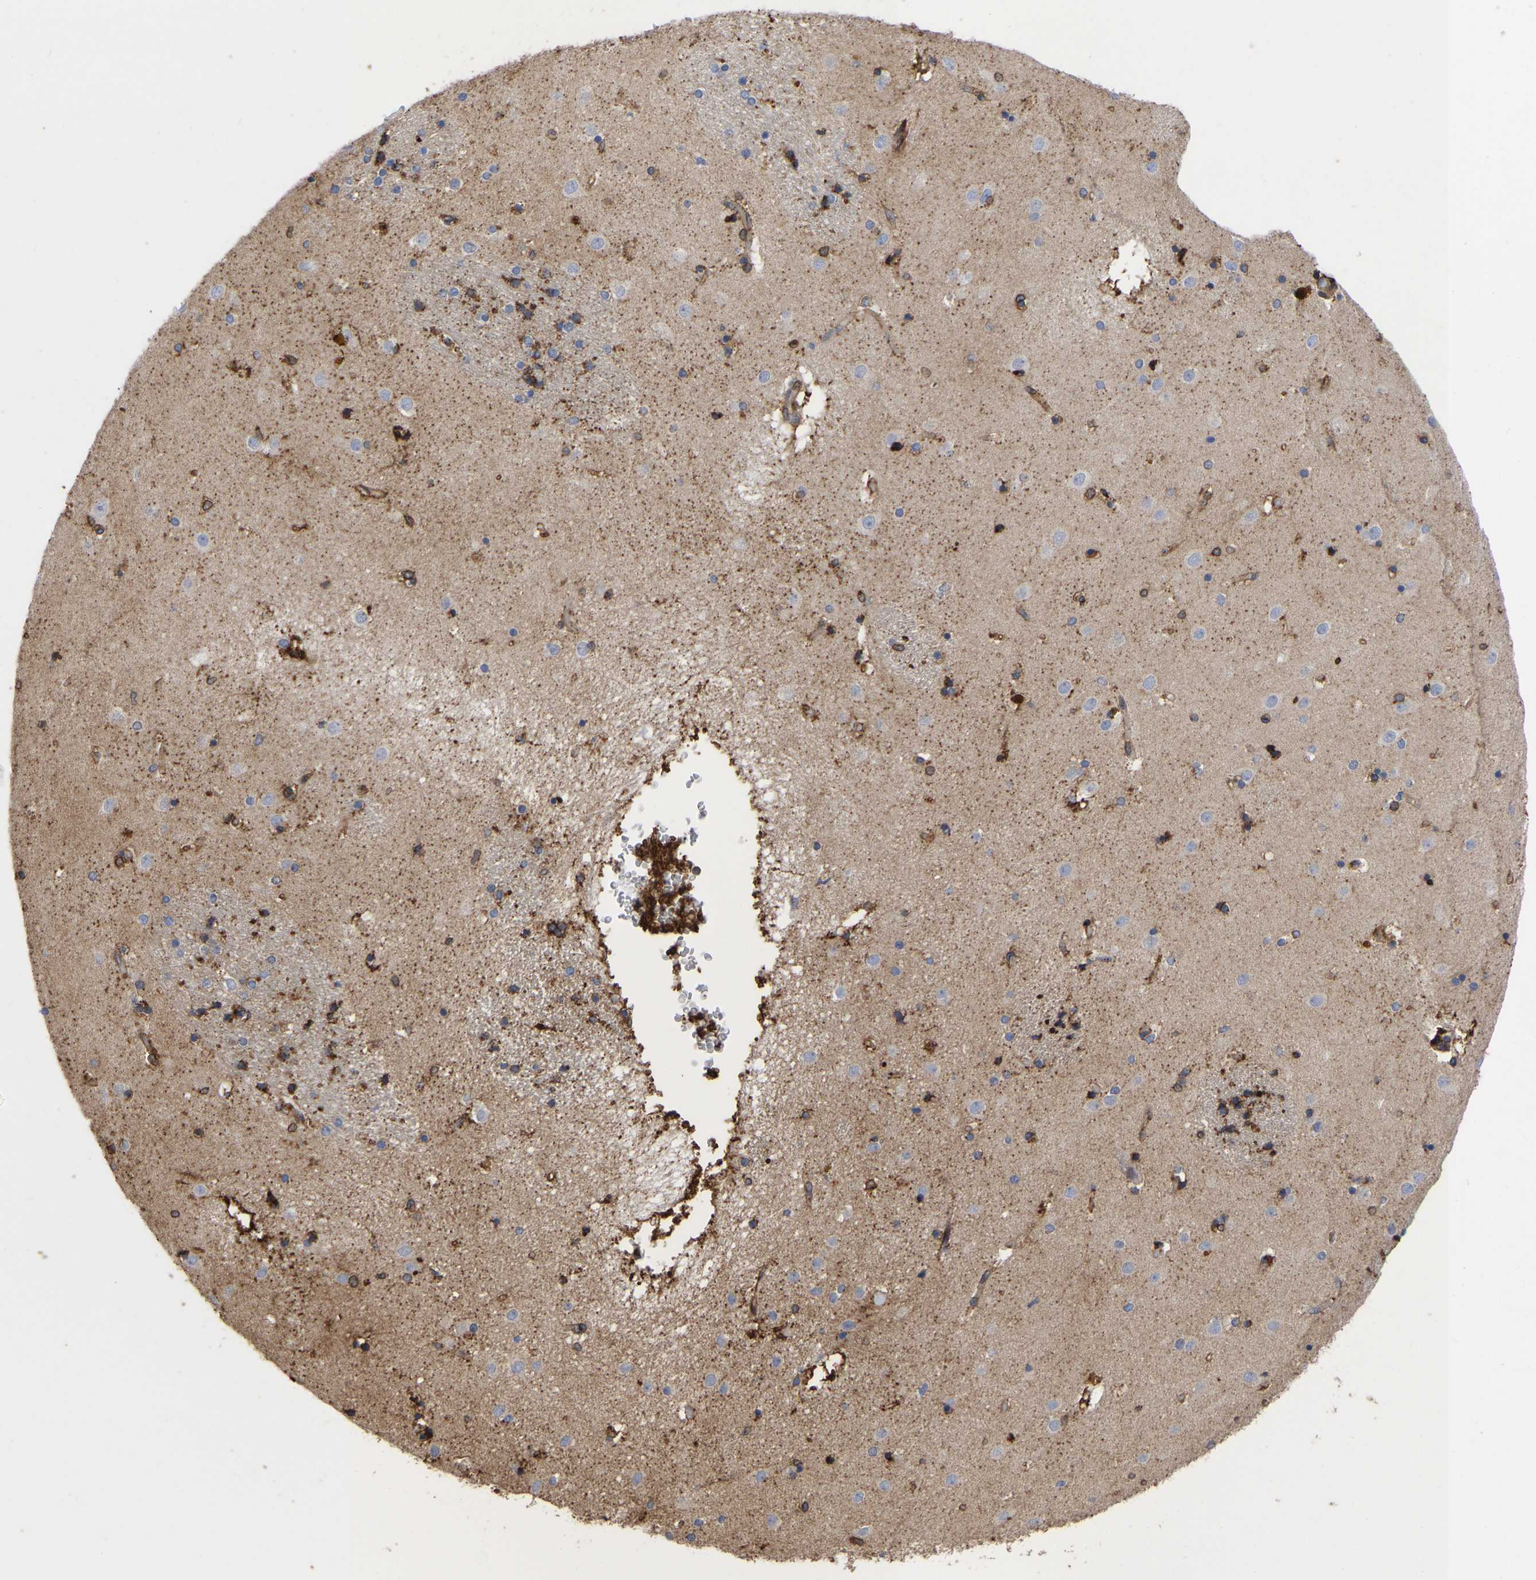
{"staining": {"intensity": "weak", "quantity": "25%-75%", "location": "cytoplasmic/membranous"}, "tissue": "caudate", "cell_type": "Glial cells", "image_type": "normal", "snomed": [{"axis": "morphology", "description": "Normal tissue, NOS"}, {"axis": "topography", "description": "Lateral ventricle wall"}], "caption": "Human caudate stained with a brown dye reveals weak cytoplasmic/membranous positive staining in approximately 25%-75% of glial cells.", "gene": "LIF", "patient": {"sex": "male", "age": 70}}